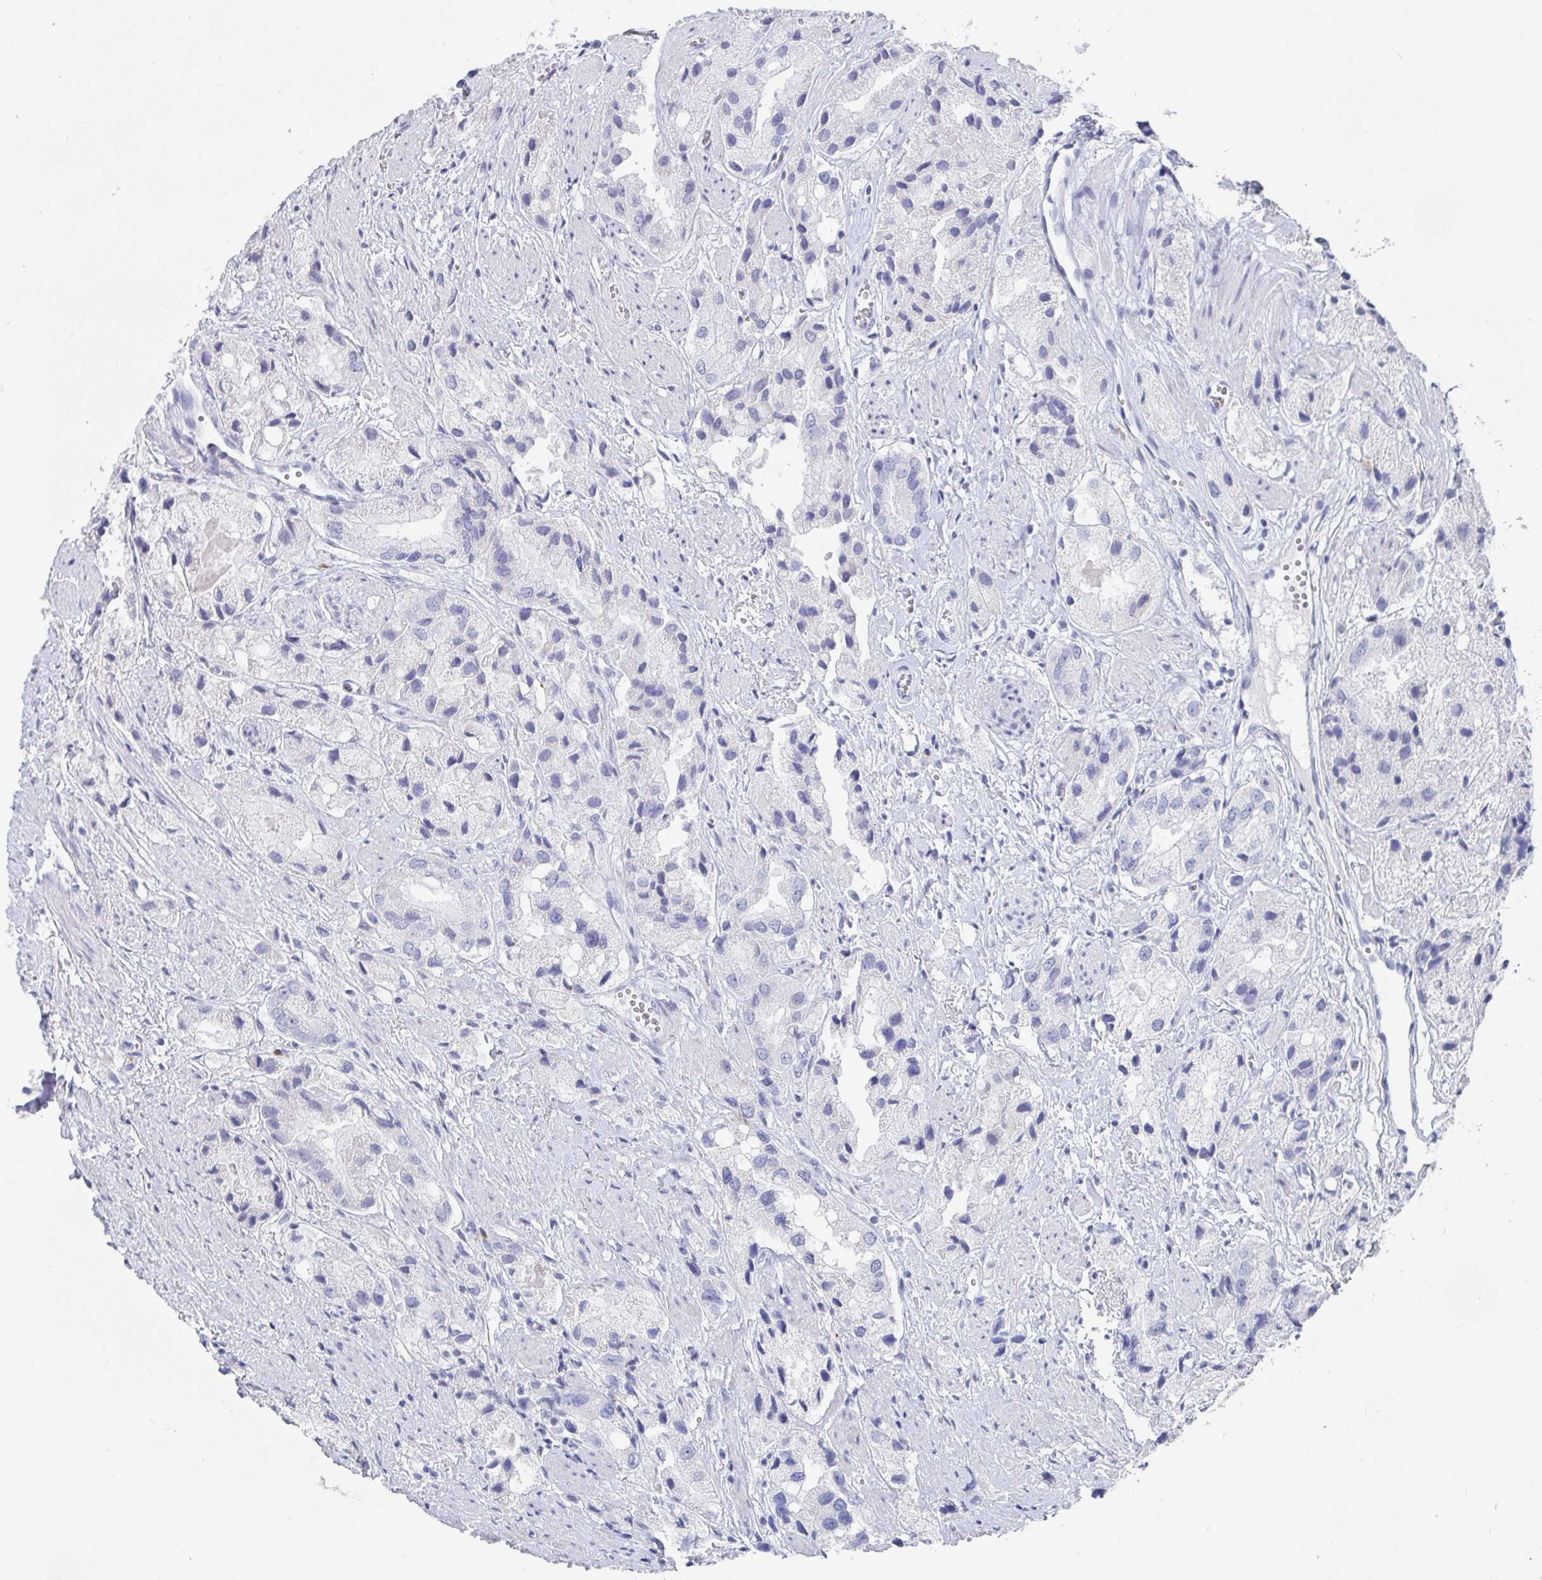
{"staining": {"intensity": "negative", "quantity": "none", "location": "none"}, "tissue": "prostate cancer", "cell_type": "Tumor cells", "image_type": "cancer", "snomed": [{"axis": "morphology", "description": "Adenocarcinoma, Low grade"}, {"axis": "topography", "description": "Prostate"}], "caption": "Adenocarcinoma (low-grade) (prostate) was stained to show a protein in brown. There is no significant expression in tumor cells.", "gene": "PLA2G1B", "patient": {"sex": "male", "age": 69}}